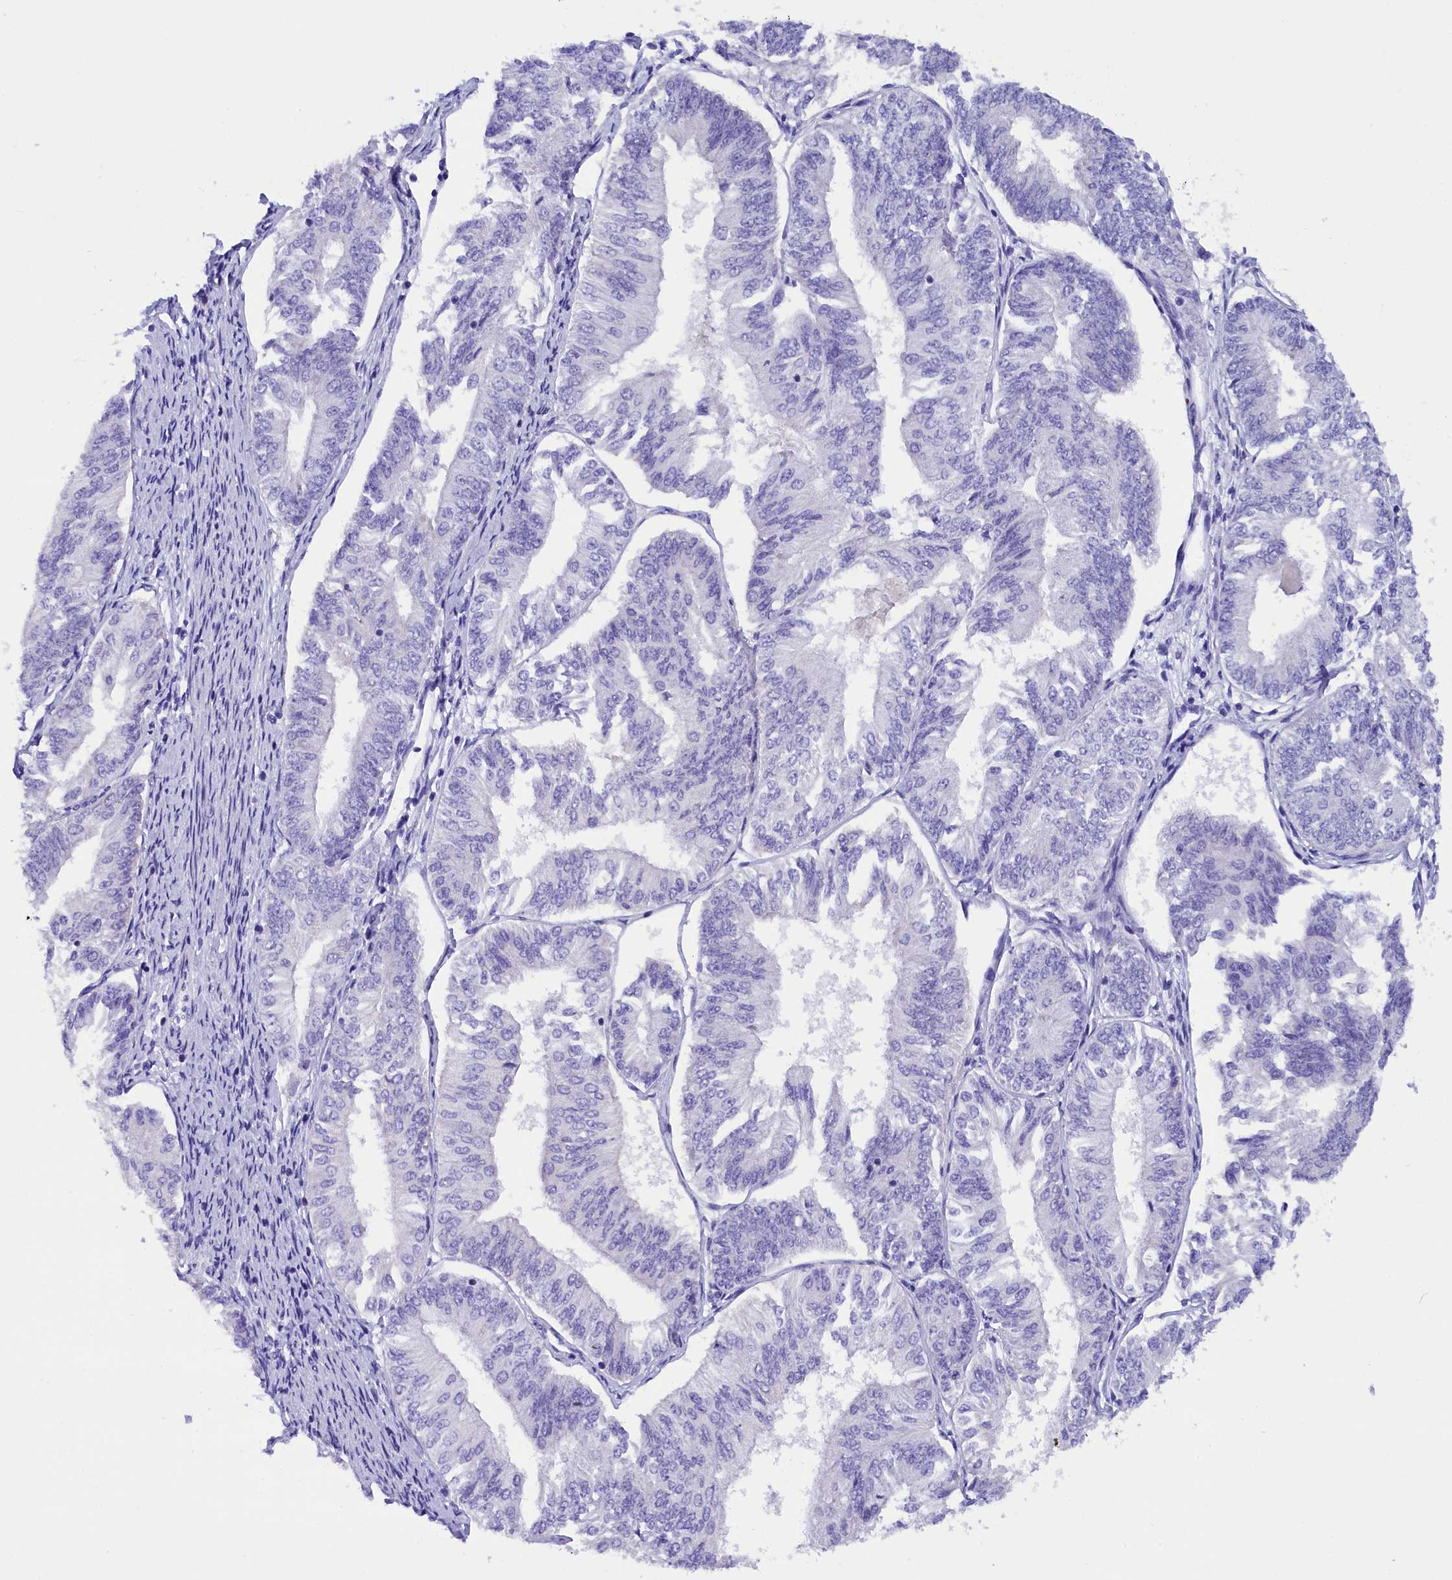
{"staining": {"intensity": "negative", "quantity": "none", "location": "none"}, "tissue": "endometrial cancer", "cell_type": "Tumor cells", "image_type": "cancer", "snomed": [{"axis": "morphology", "description": "Adenocarcinoma, NOS"}, {"axis": "topography", "description": "Endometrium"}], "caption": "A high-resolution micrograph shows immunohistochemistry (IHC) staining of endometrial cancer (adenocarcinoma), which displays no significant positivity in tumor cells.", "gene": "ABAT", "patient": {"sex": "female", "age": 58}}